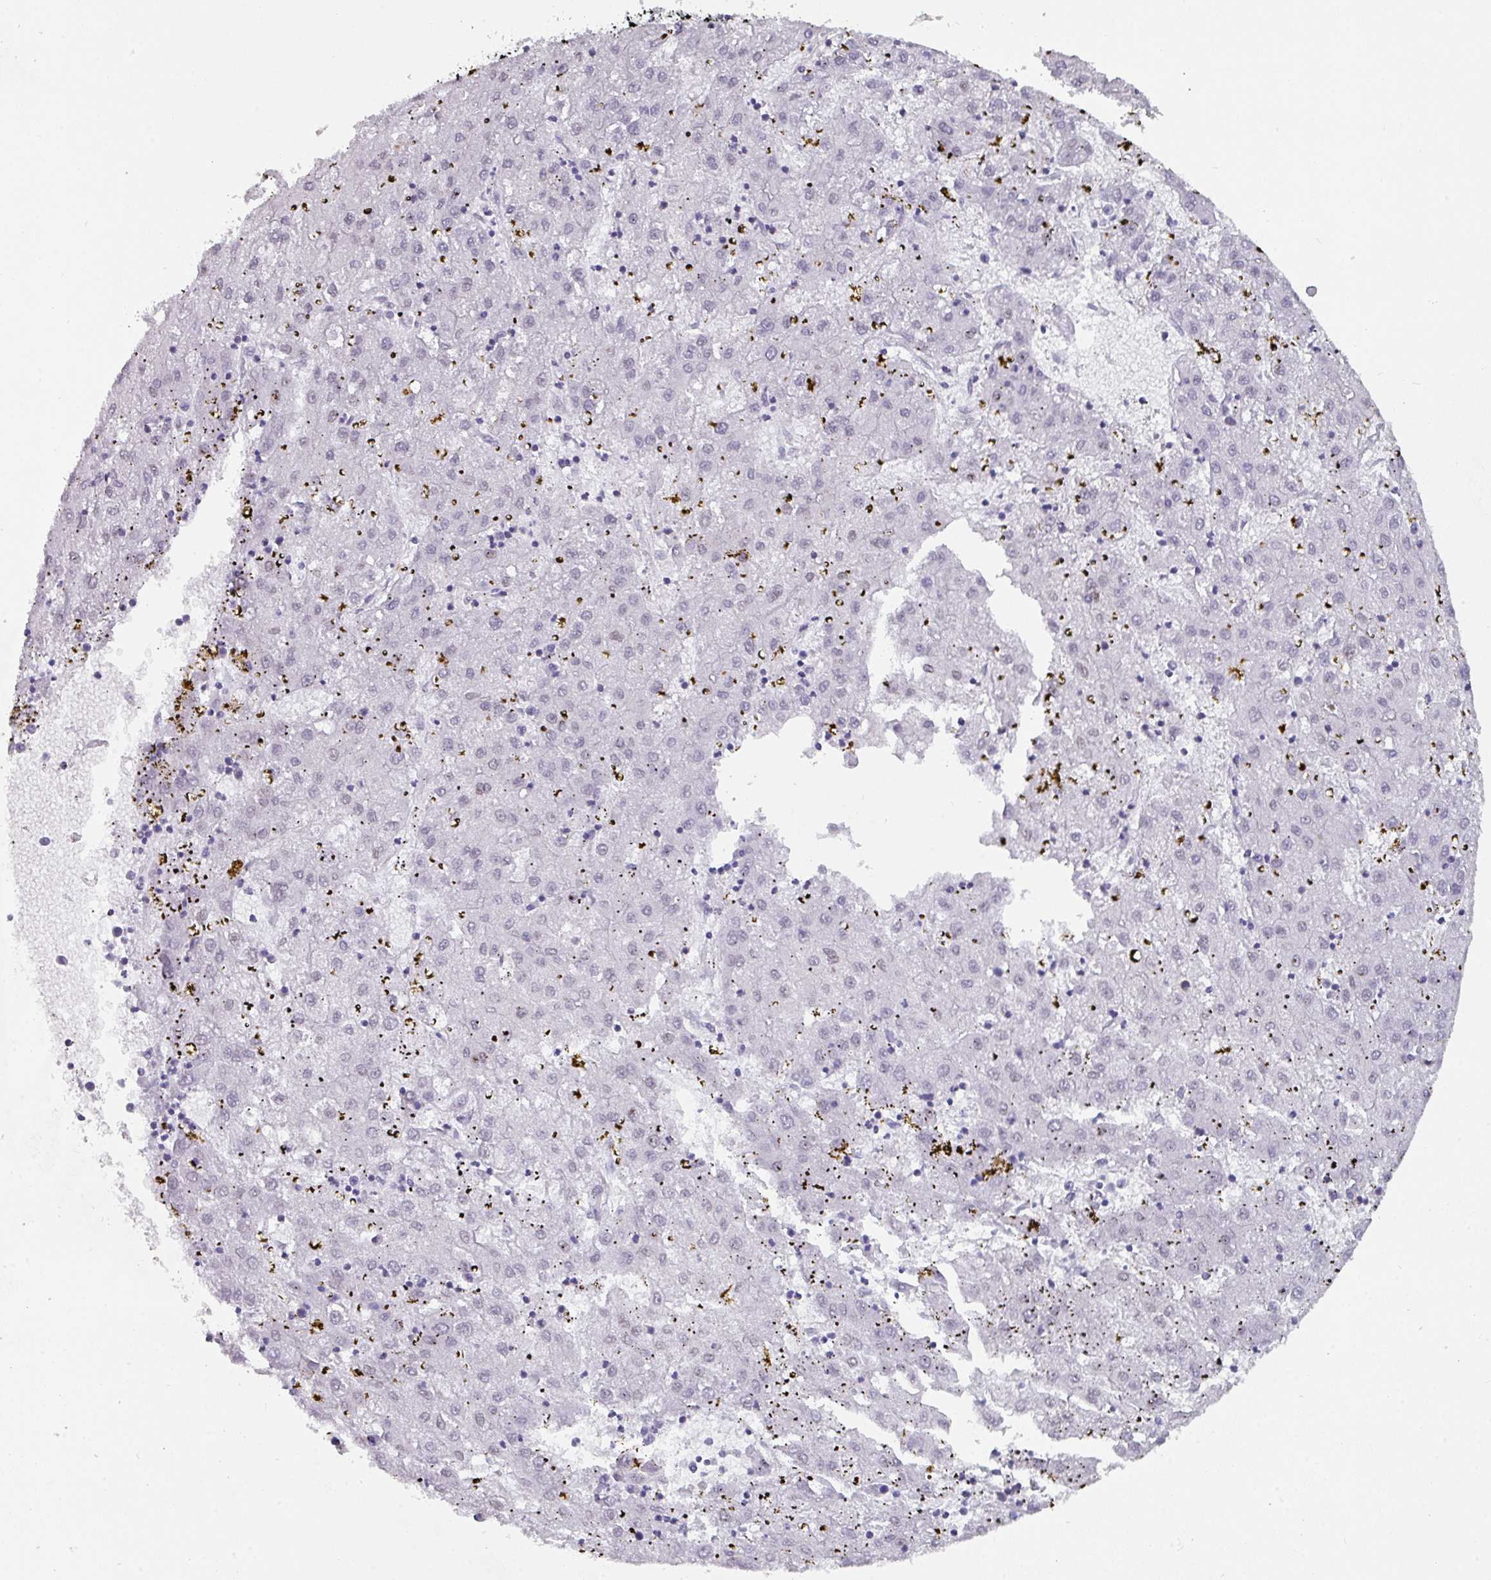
{"staining": {"intensity": "negative", "quantity": "none", "location": "none"}, "tissue": "liver cancer", "cell_type": "Tumor cells", "image_type": "cancer", "snomed": [{"axis": "morphology", "description": "Carcinoma, Hepatocellular, NOS"}, {"axis": "topography", "description": "Liver"}], "caption": "IHC image of liver cancer (hepatocellular carcinoma) stained for a protein (brown), which displays no staining in tumor cells.", "gene": "RASAL3", "patient": {"sex": "male", "age": 72}}